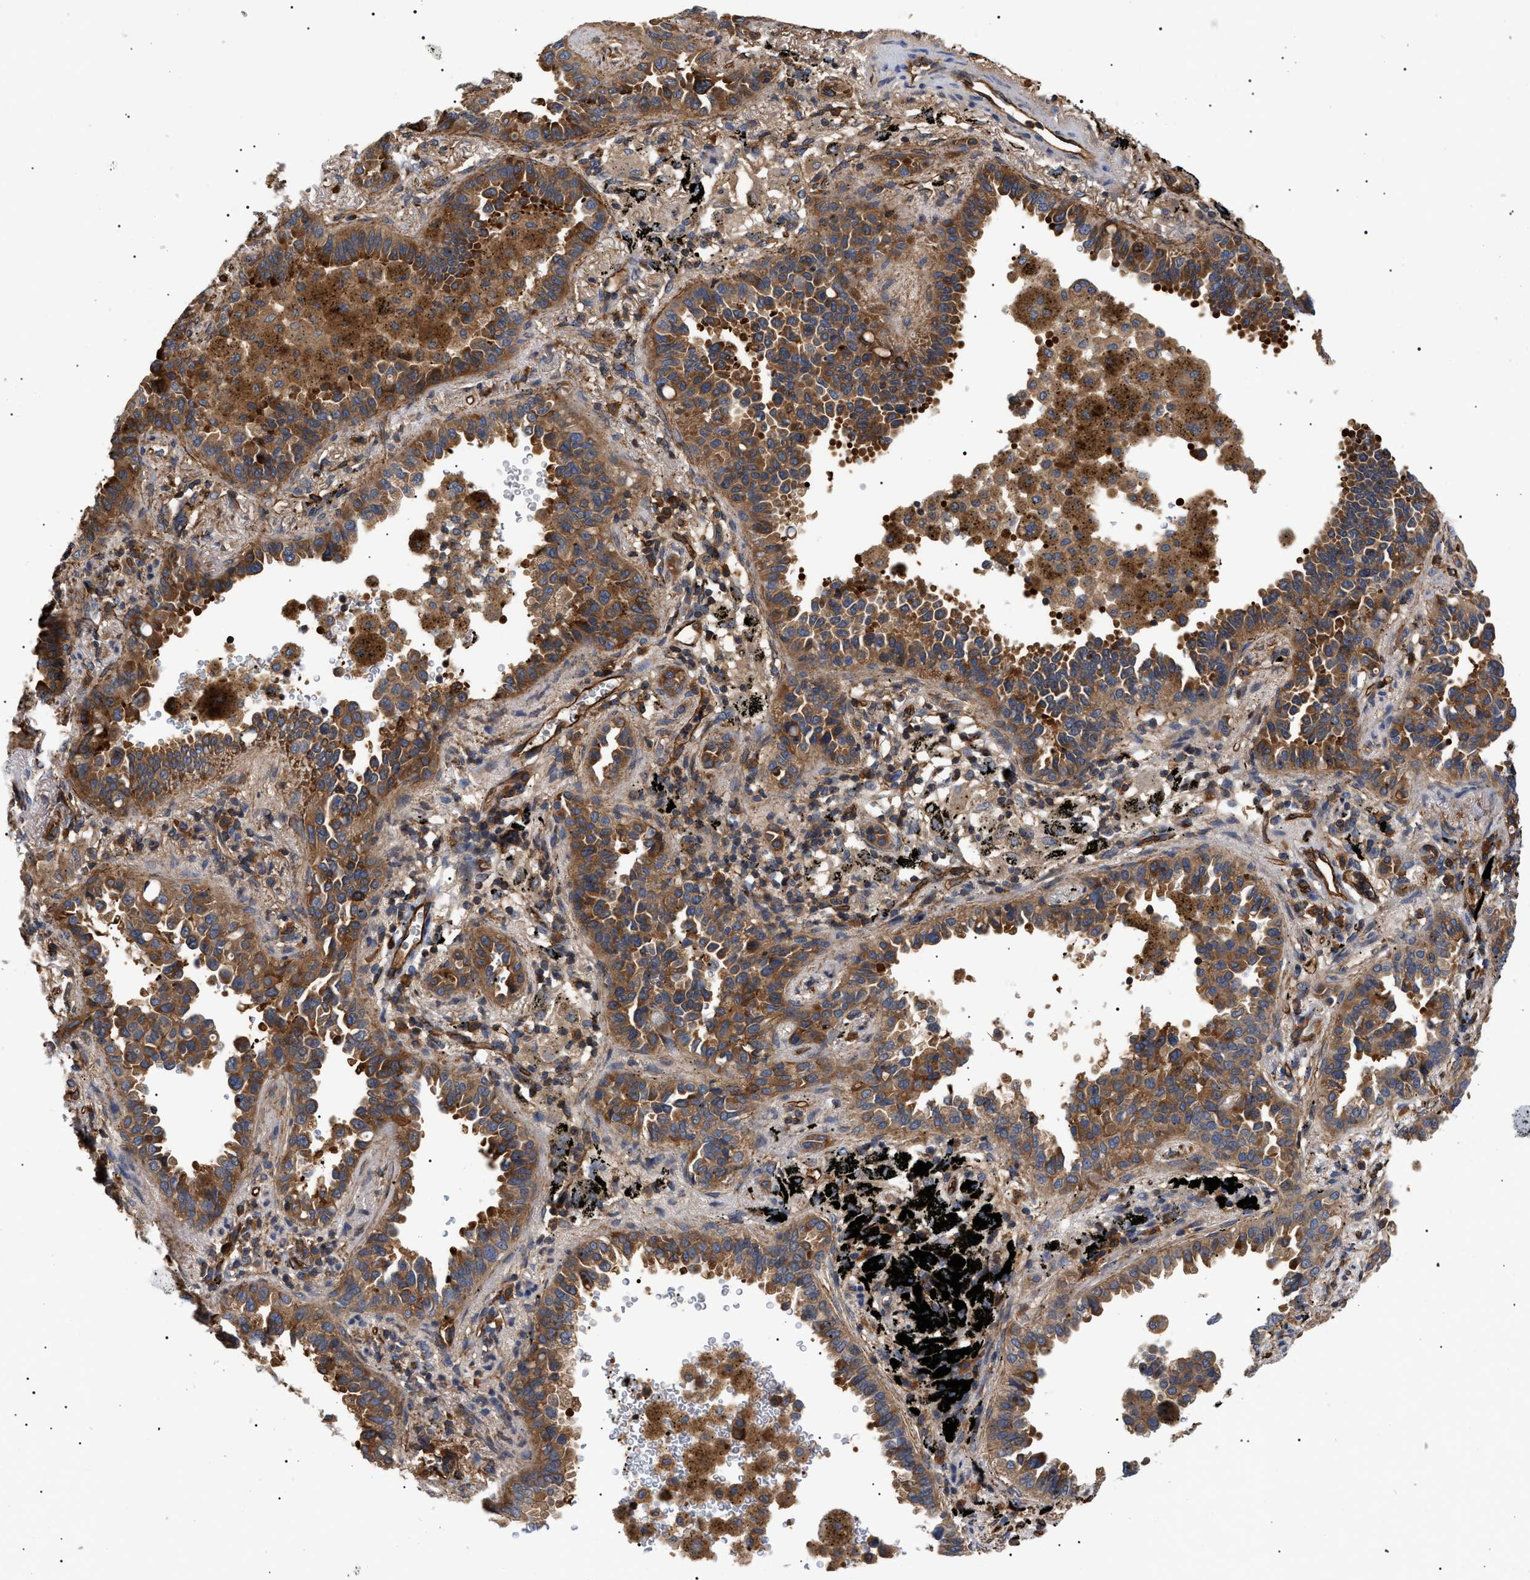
{"staining": {"intensity": "moderate", "quantity": ">75%", "location": "cytoplasmic/membranous"}, "tissue": "lung cancer", "cell_type": "Tumor cells", "image_type": "cancer", "snomed": [{"axis": "morphology", "description": "Normal tissue, NOS"}, {"axis": "morphology", "description": "Adenocarcinoma, NOS"}, {"axis": "topography", "description": "Lung"}], "caption": "Immunohistochemical staining of adenocarcinoma (lung) displays medium levels of moderate cytoplasmic/membranous protein expression in about >75% of tumor cells. (Stains: DAB (3,3'-diaminobenzidine) in brown, nuclei in blue, Microscopy: brightfield microscopy at high magnification).", "gene": "TMTC4", "patient": {"sex": "male", "age": 59}}